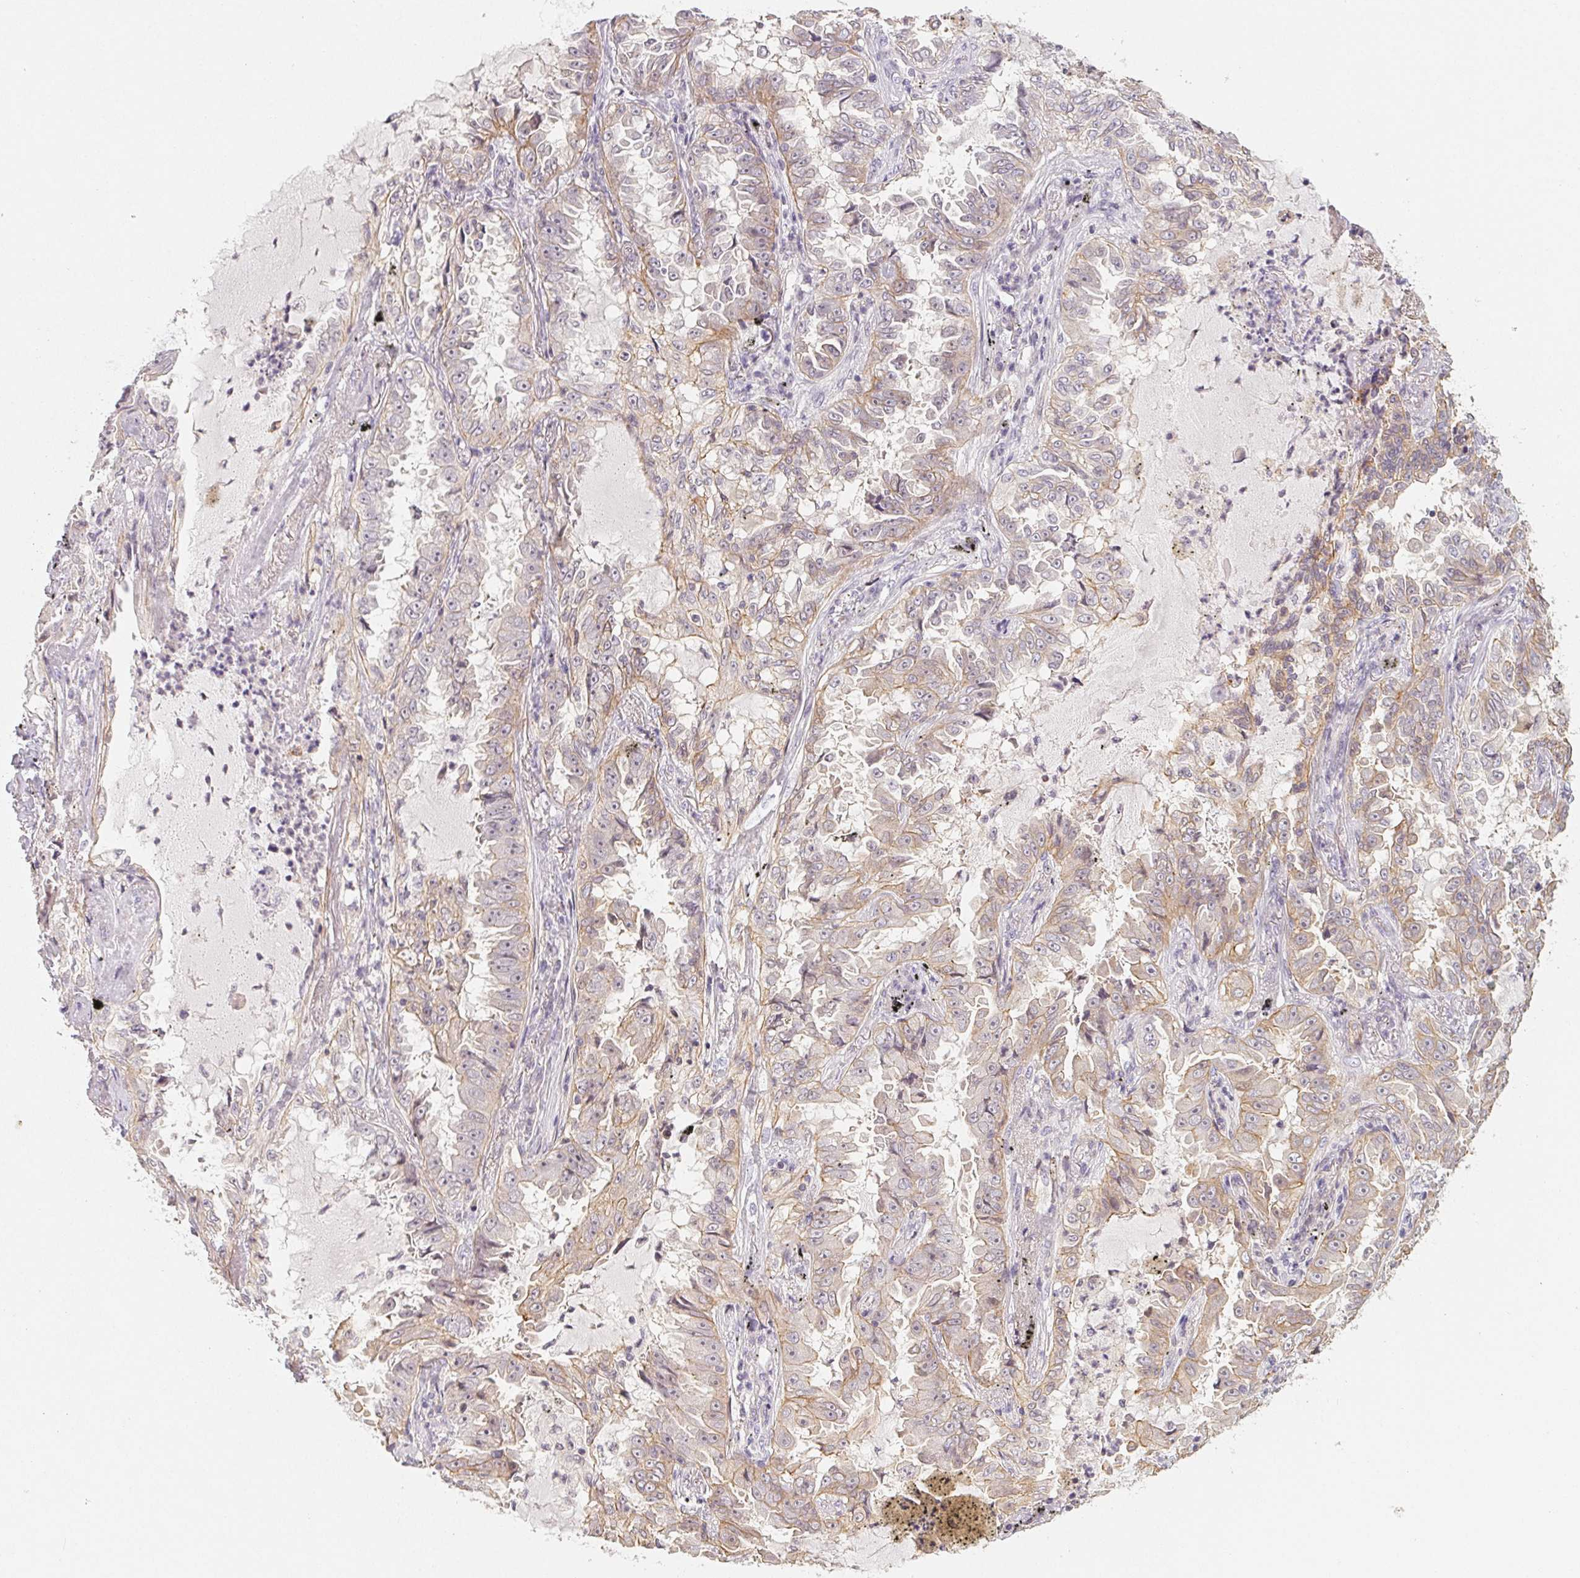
{"staining": {"intensity": "weak", "quantity": "25%-75%", "location": "cytoplasmic/membranous"}, "tissue": "lung cancer", "cell_type": "Tumor cells", "image_type": "cancer", "snomed": [{"axis": "morphology", "description": "Adenocarcinoma, NOS"}, {"axis": "topography", "description": "Lung"}], "caption": "Lung adenocarcinoma stained for a protein (brown) shows weak cytoplasmic/membranous positive expression in about 25%-75% of tumor cells.", "gene": "LRRC23", "patient": {"sex": "female", "age": 52}}